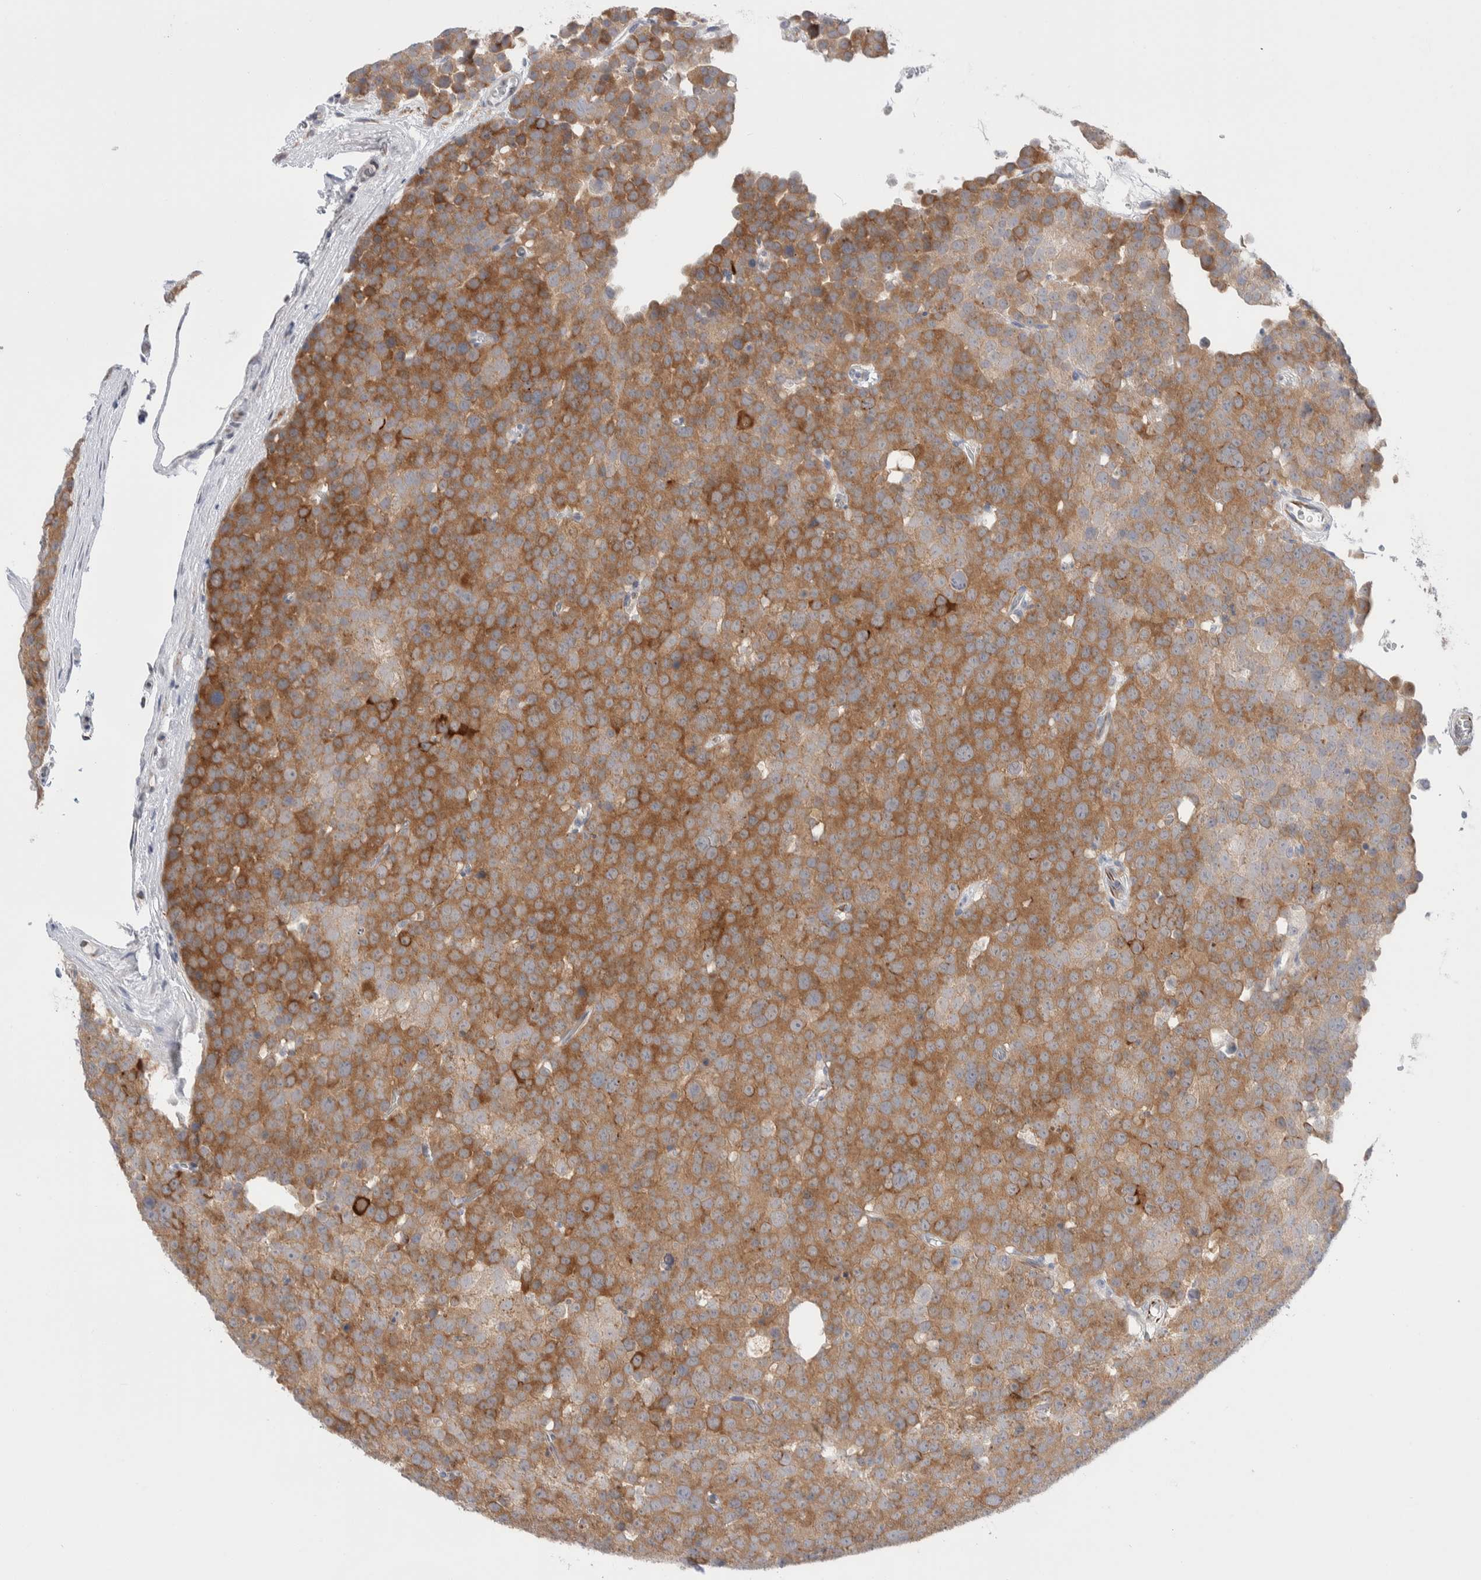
{"staining": {"intensity": "moderate", "quantity": ">75%", "location": "cytoplasmic/membranous"}, "tissue": "testis cancer", "cell_type": "Tumor cells", "image_type": "cancer", "snomed": [{"axis": "morphology", "description": "Seminoma, NOS"}, {"axis": "topography", "description": "Testis"}], "caption": "Protein staining of testis cancer tissue reveals moderate cytoplasmic/membranous positivity in approximately >75% of tumor cells.", "gene": "C1orf112", "patient": {"sex": "male", "age": 71}}